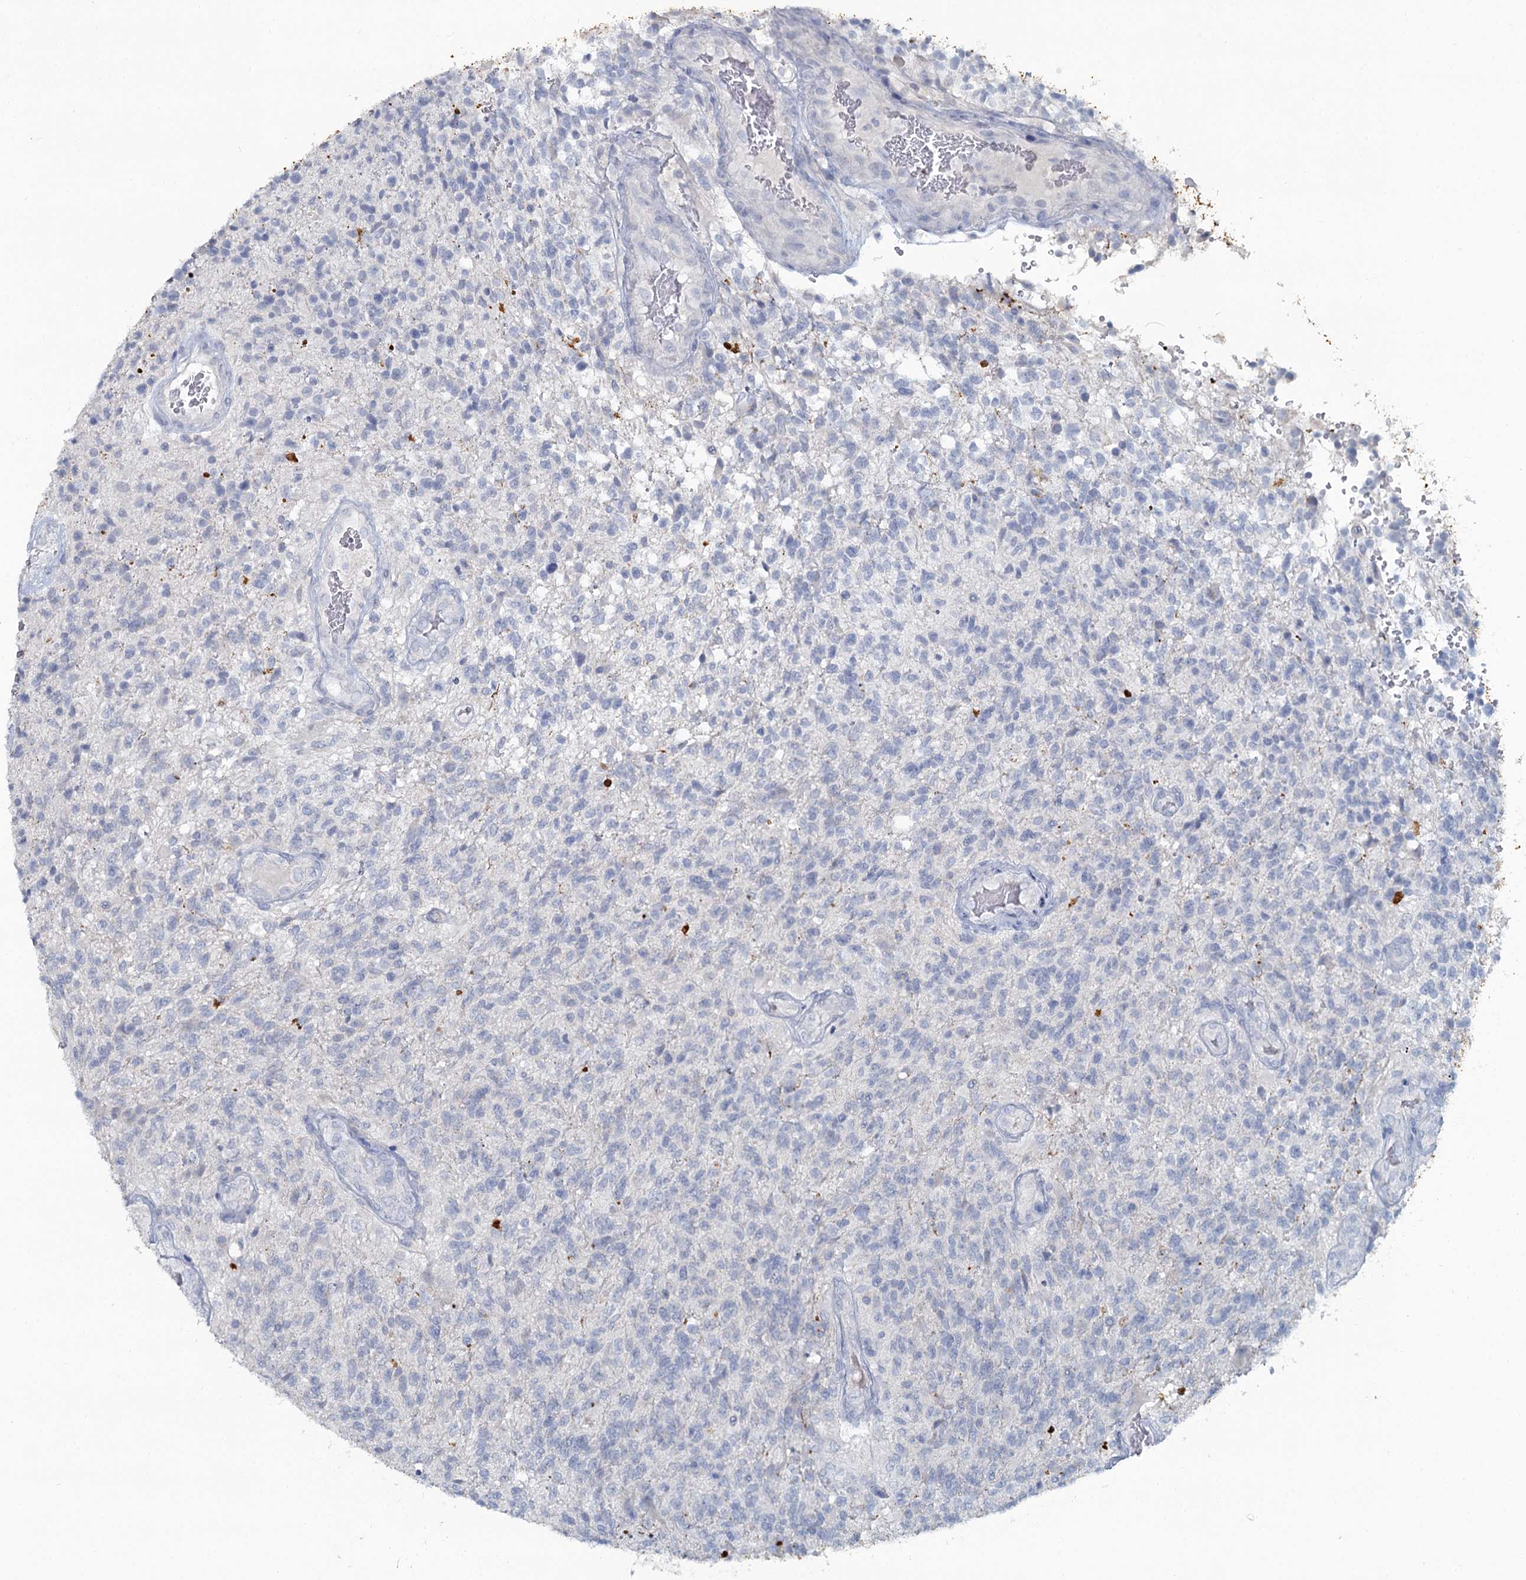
{"staining": {"intensity": "negative", "quantity": "none", "location": "none"}, "tissue": "glioma", "cell_type": "Tumor cells", "image_type": "cancer", "snomed": [{"axis": "morphology", "description": "Glioma, malignant, High grade"}, {"axis": "topography", "description": "Brain"}], "caption": "Malignant high-grade glioma stained for a protein using immunohistochemistry demonstrates no expression tumor cells.", "gene": "CHGA", "patient": {"sex": "male", "age": 56}}